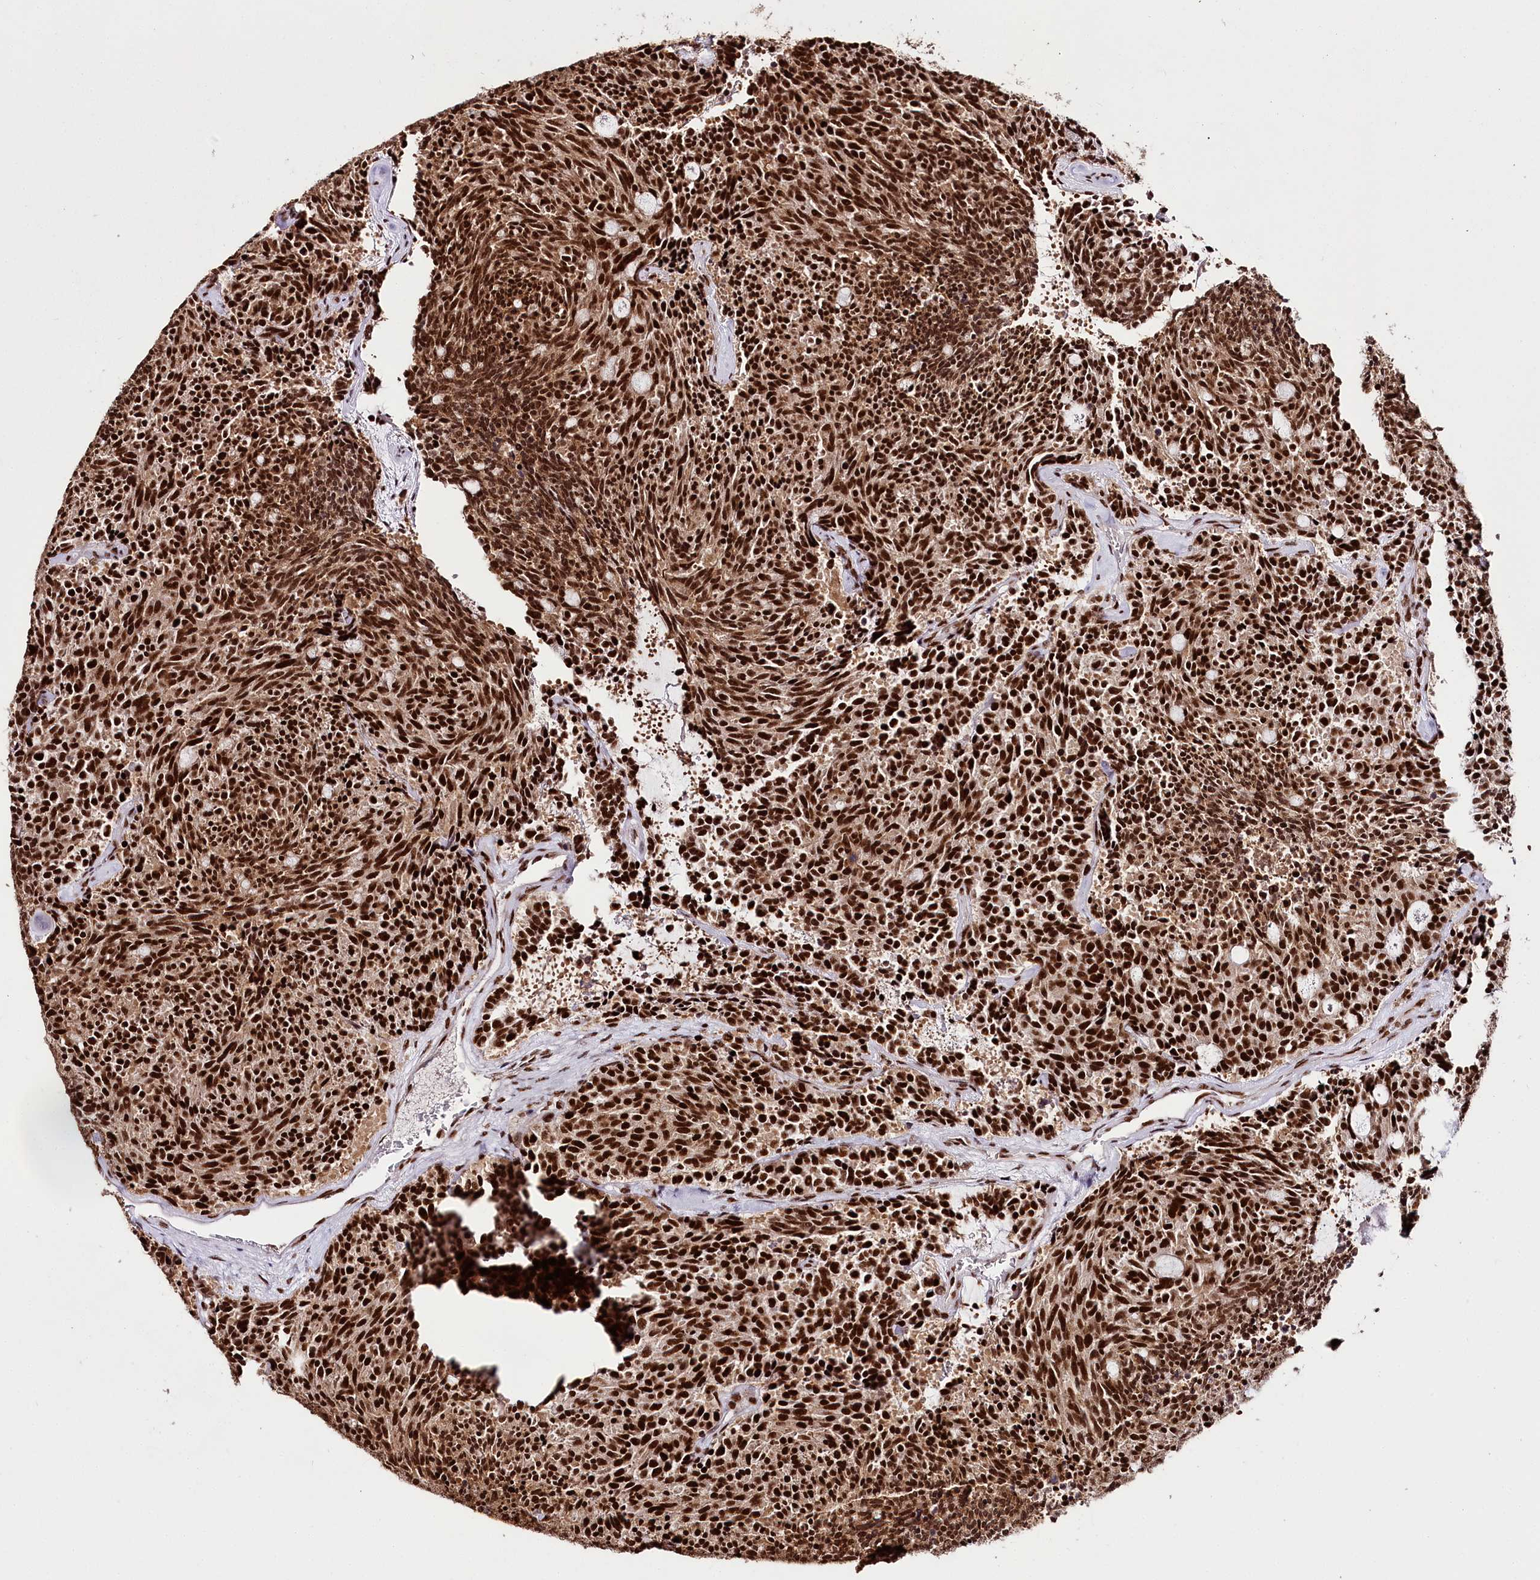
{"staining": {"intensity": "strong", "quantity": ">75%", "location": "cytoplasmic/membranous,nuclear"}, "tissue": "carcinoid", "cell_type": "Tumor cells", "image_type": "cancer", "snomed": [{"axis": "morphology", "description": "Carcinoid, malignant, NOS"}, {"axis": "topography", "description": "Pancreas"}], "caption": "Malignant carcinoid stained for a protein (brown) exhibits strong cytoplasmic/membranous and nuclear positive positivity in approximately >75% of tumor cells.", "gene": "SMARCE1", "patient": {"sex": "female", "age": 54}}